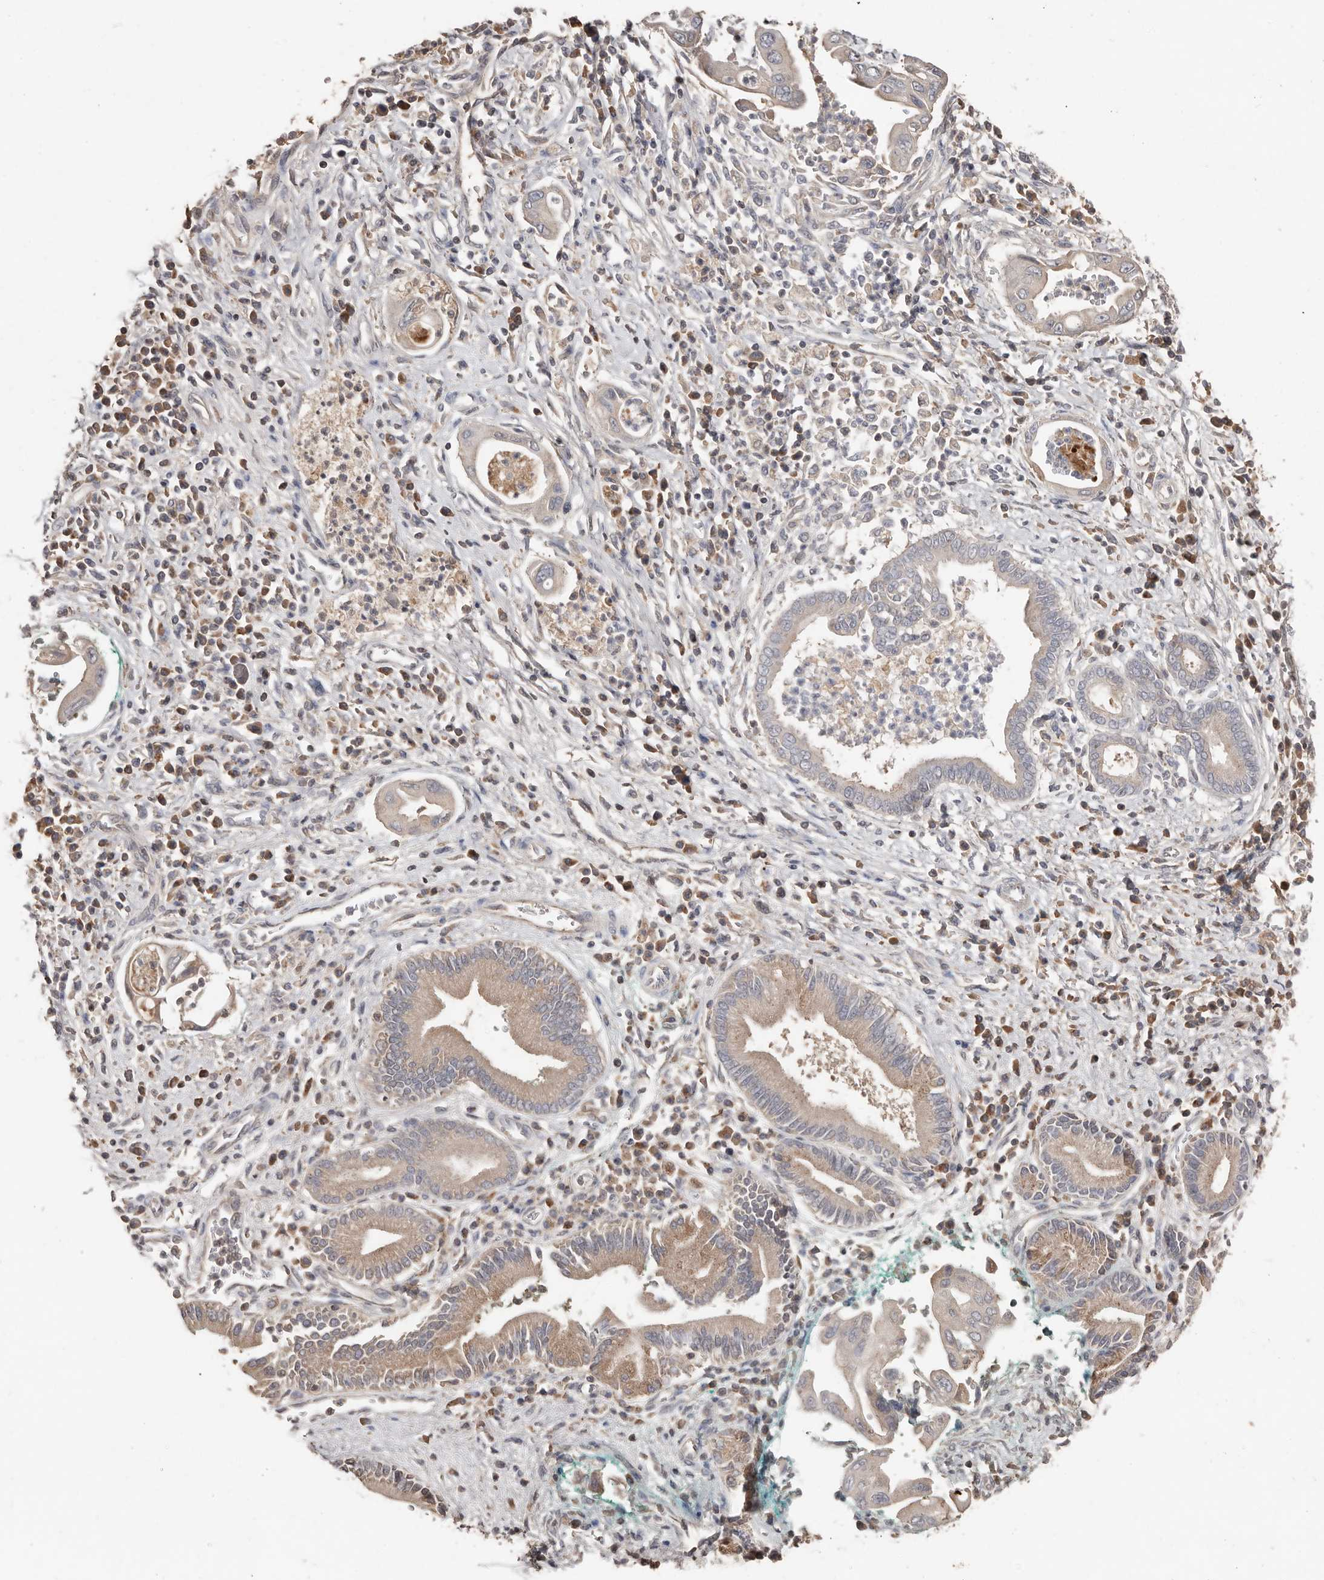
{"staining": {"intensity": "weak", "quantity": "25%-75%", "location": "cytoplasmic/membranous"}, "tissue": "pancreatic cancer", "cell_type": "Tumor cells", "image_type": "cancer", "snomed": [{"axis": "morphology", "description": "Adenocarcinoma, NOS"}, {"axis": "topography", "description": "Pancreas"}], "caption": "Adenocarcinoma (pancreatic) tissue exhibits weak cytoplasmic/membranous staining in approximately 25%-75% of tumor cells, visualized by immunohistochemistry.", "gene": "SLC39A2", "patient": {"sex": "male", "age": 78}}